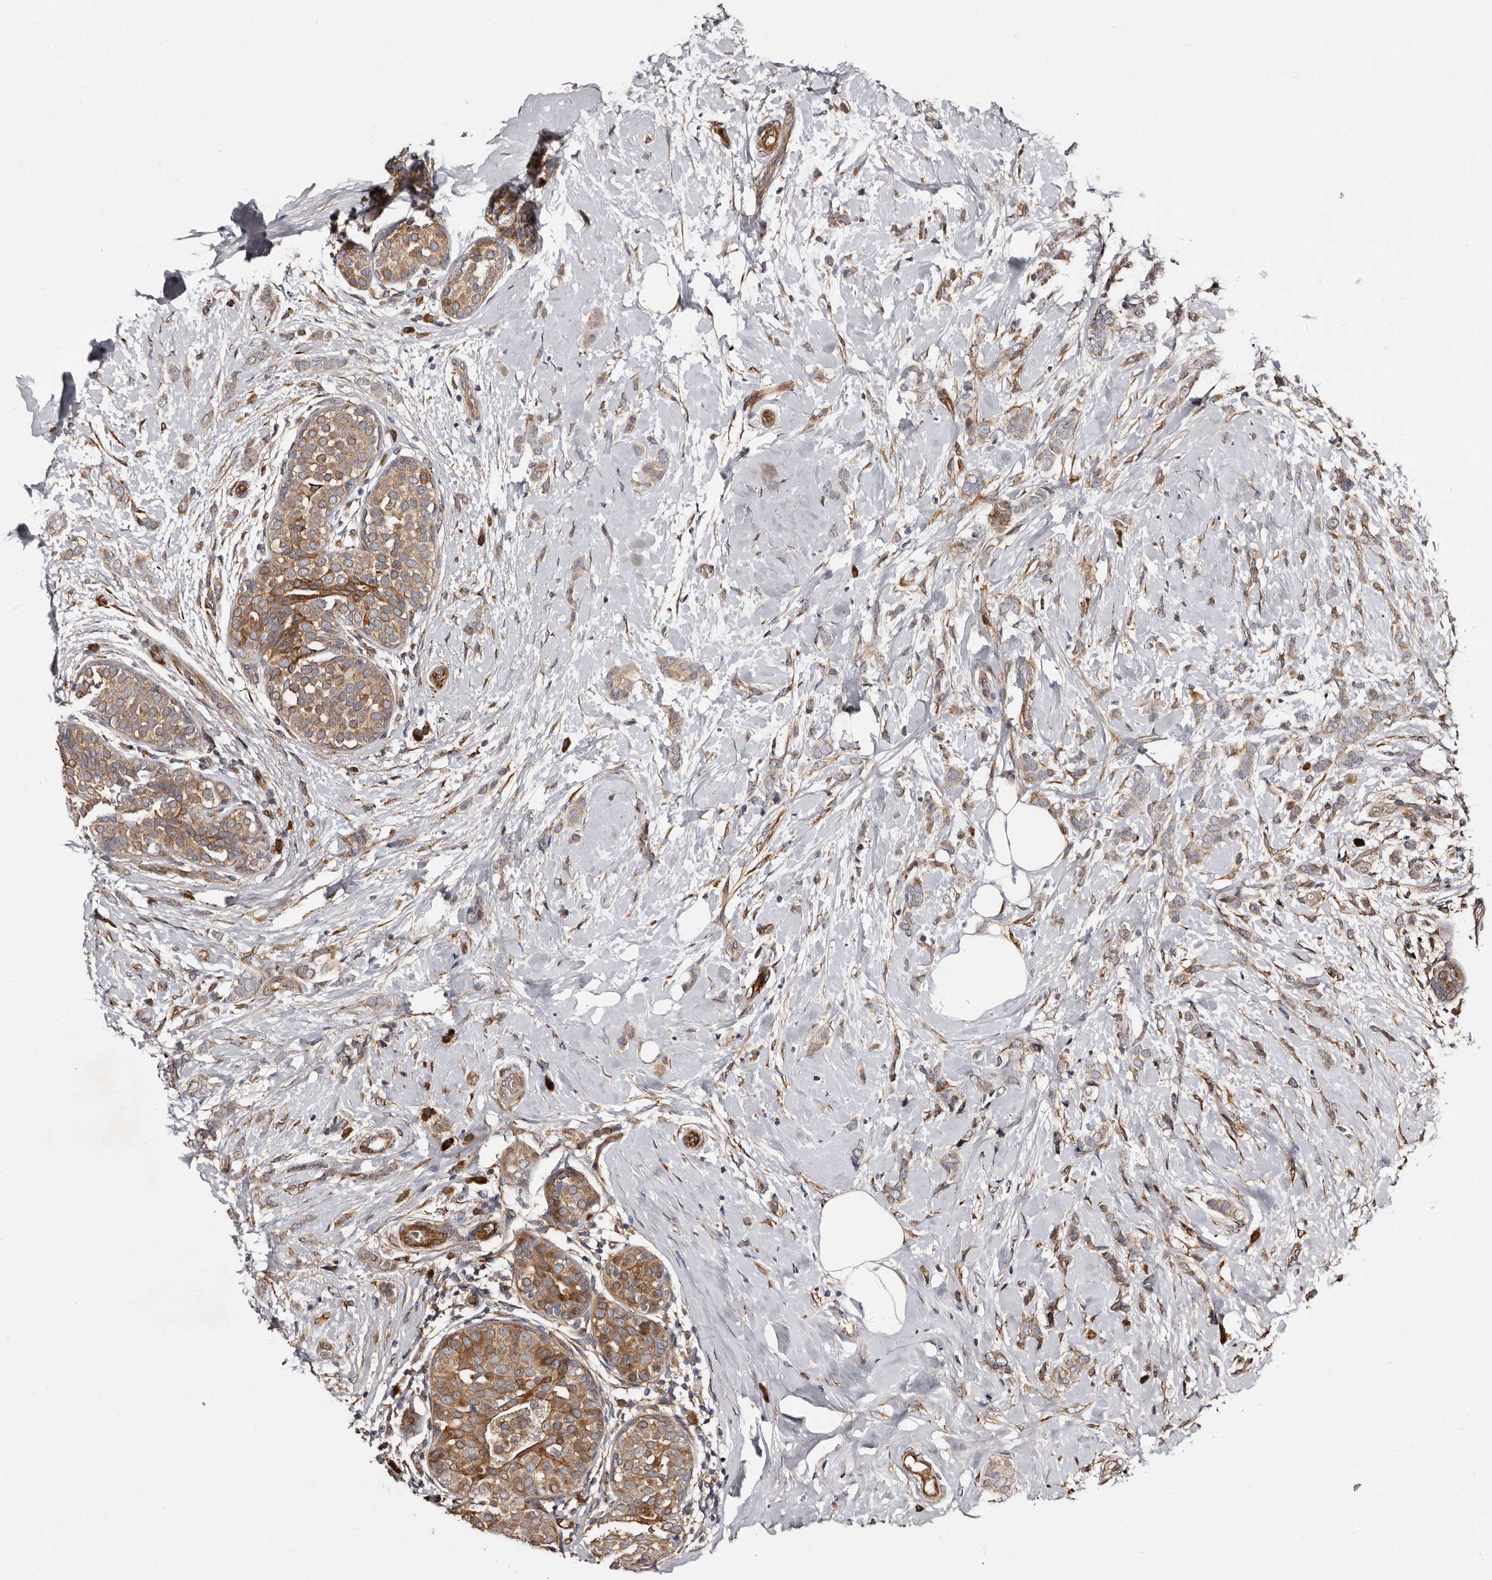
{"staining": {"intensity": "moderate", "quantity": ">75%", "location": "cytoplasmic/membranous"}, "tissue": "breast cancer", "cell_type": "Tumor cells", "image_type": "cancer", "snomed": [{"axis": "morphology", "description": "Lobular carcinoma, in situ"}, {"axis": "morphology", "description": "Lobular carcinoma"}, {"axis": "topography", "description": "Breast"}], "caption": "A high-resolution micrograph shows immunohistochemistry (IHC) staining of breast lobular carcinoma in situ, which reveals moderate cytoplasmic/membranous positivity in about >75% of tumor cells.", "gene": "TBC1D22B", "patient": {"sex": "female", "age": 41}}